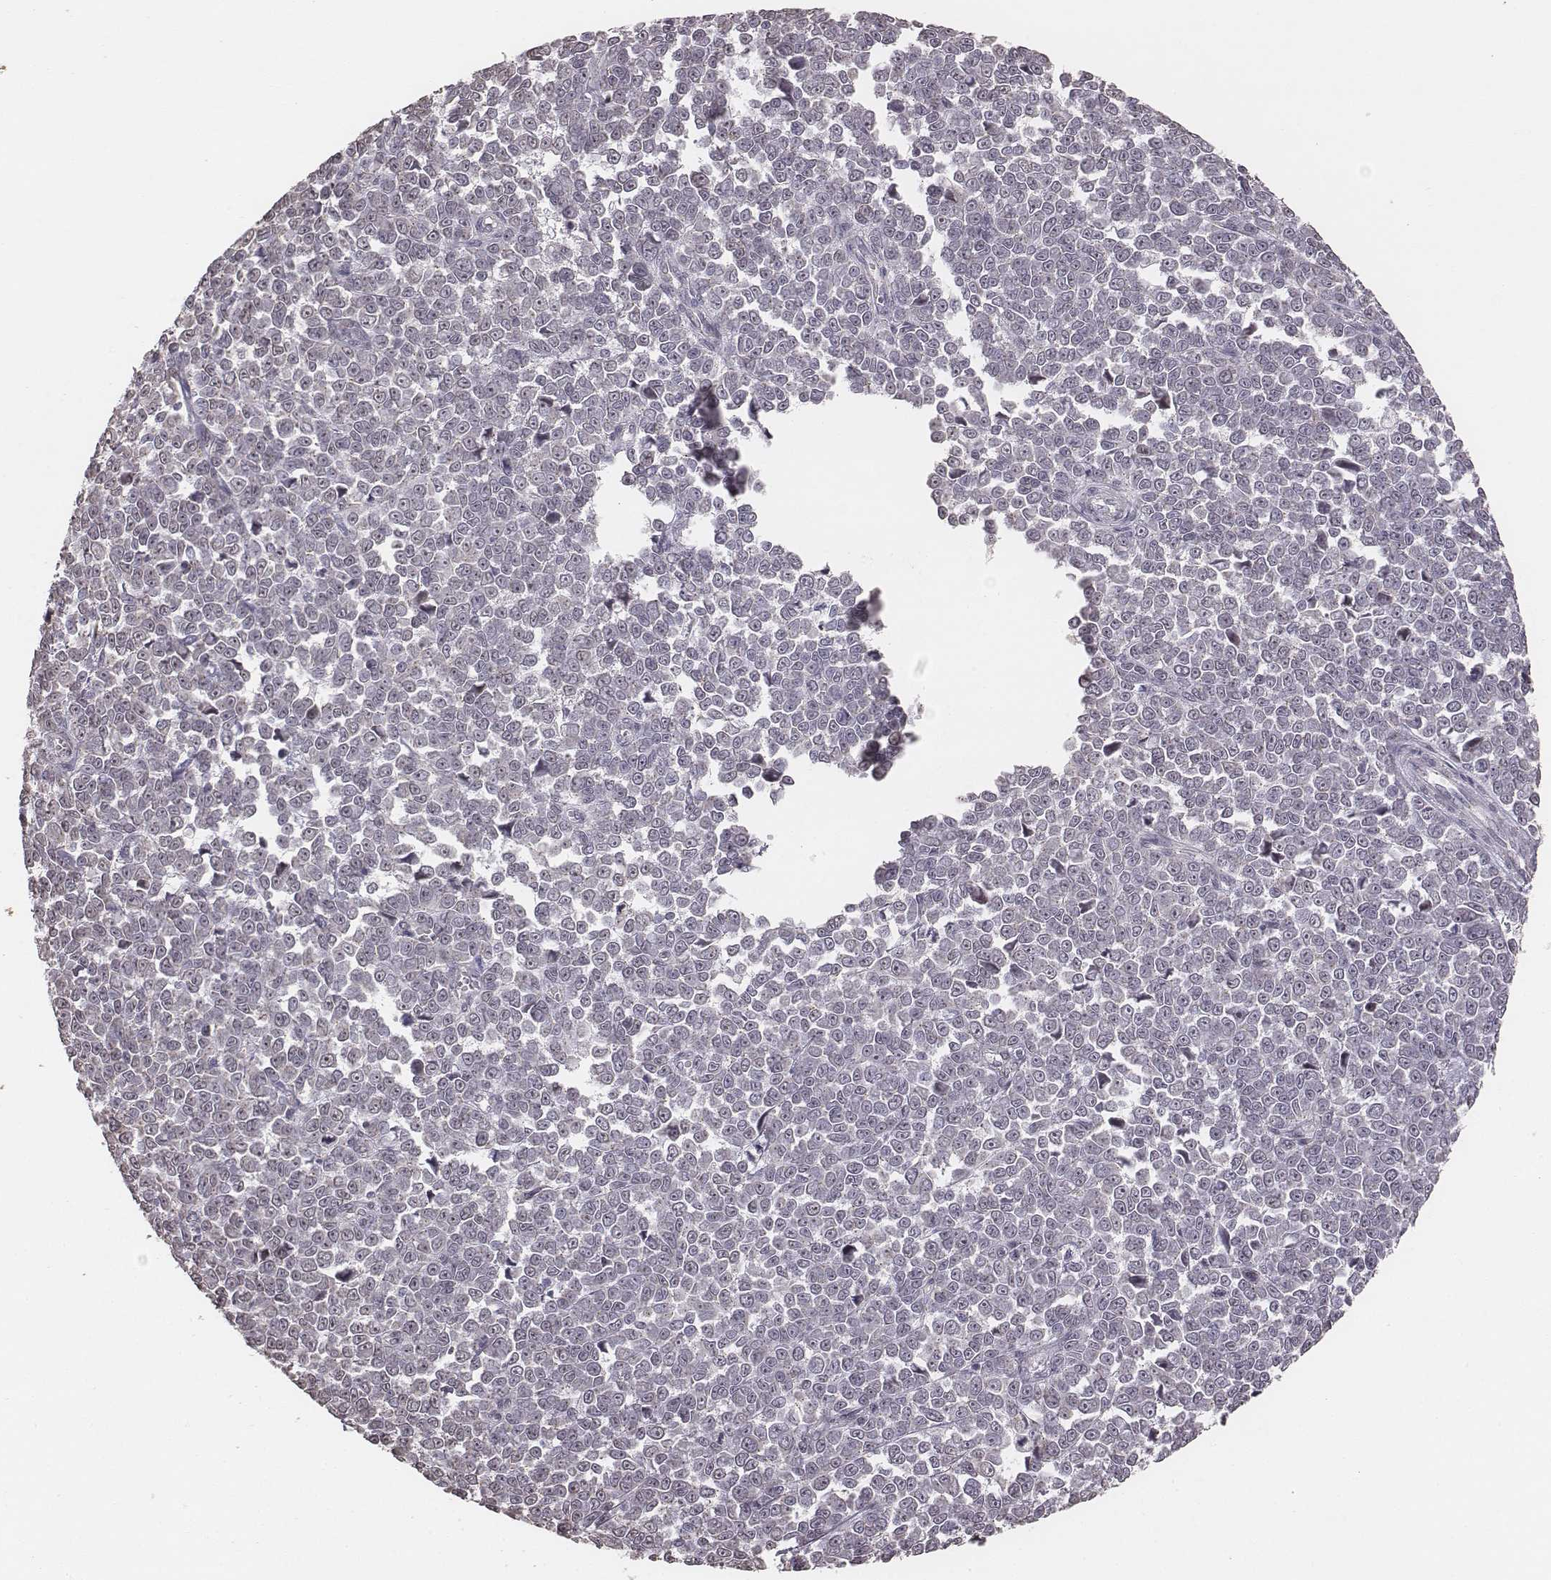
{"staining": {"intensity": "negative", "quantity": "none", "location": "none"}, "tissue": "melanoma", "cell_type": "Tumor cells", "image_type": "cancer", "snomed": [{"axis": "morphology", "description": "Malignant melanoma, NOS"}, {"axis": "topography", "description": "Skin"}], "caption": "A high-resolution histopathology image shows immunohistochemistry (IHC) staining of malignant melanoma, which shows no significant staining in tumor cells.", "gene": "SLC7A4", "patient": {"sex": "female", "age": 95}}